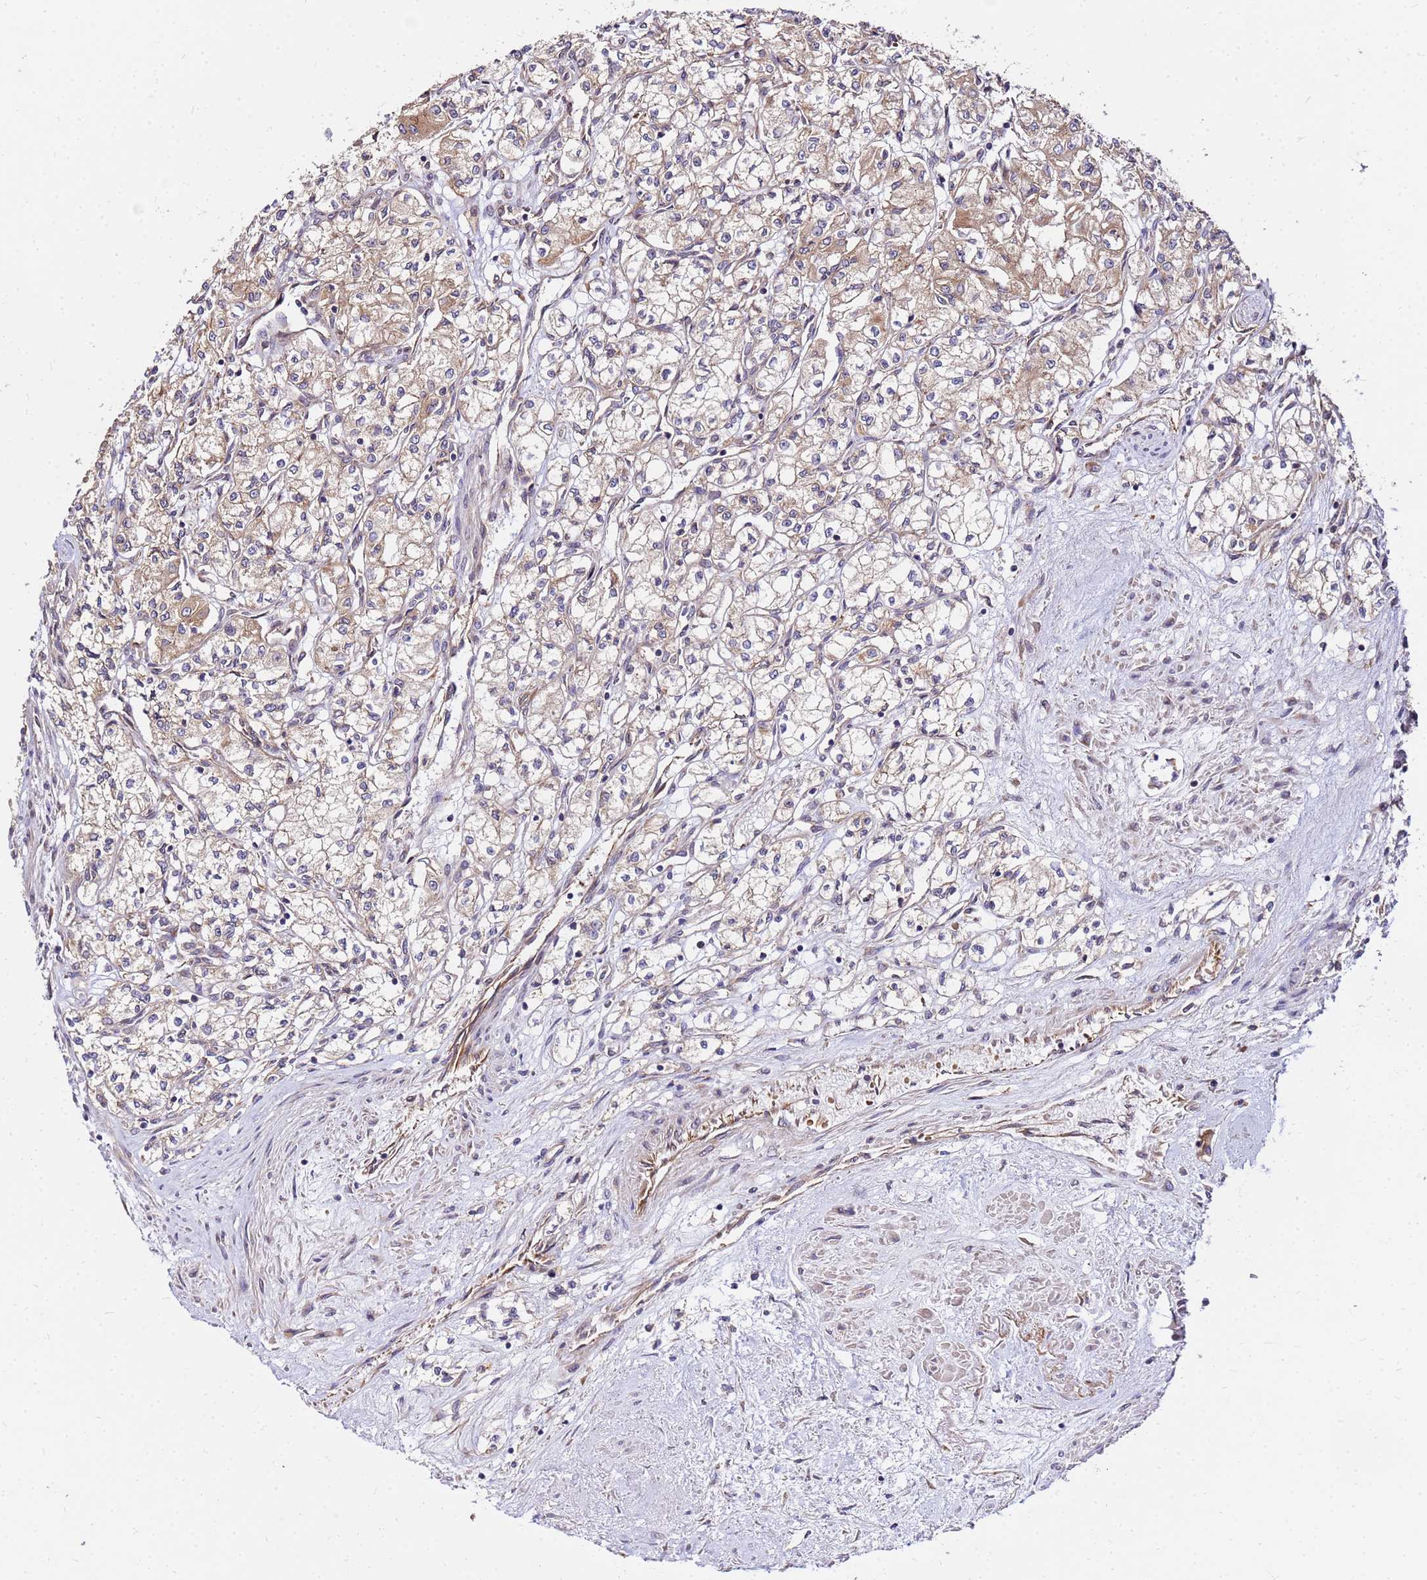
{"staining": {"intensity": "moderate", "quantity": "<25%", "location": "cytoplasmic/membranous"}, "tissue": "renal cancer", "cell_type": "Tumor cells", "image_type": "cancer", "snomed": [{"axis": "morphology", "description": "Adenocarcinoma, NOS"}, {"axis": "topography", "description": "Kidney"}], "caption": "Immunohistochemistry of human renal cancer (adenocarcinoma) exhibits low levels of moderate cytoplasmic/membranous expression in about <25% of tumor cells.", "gene": "WWC2", "patient": {"sex": "male", "age": 59}}